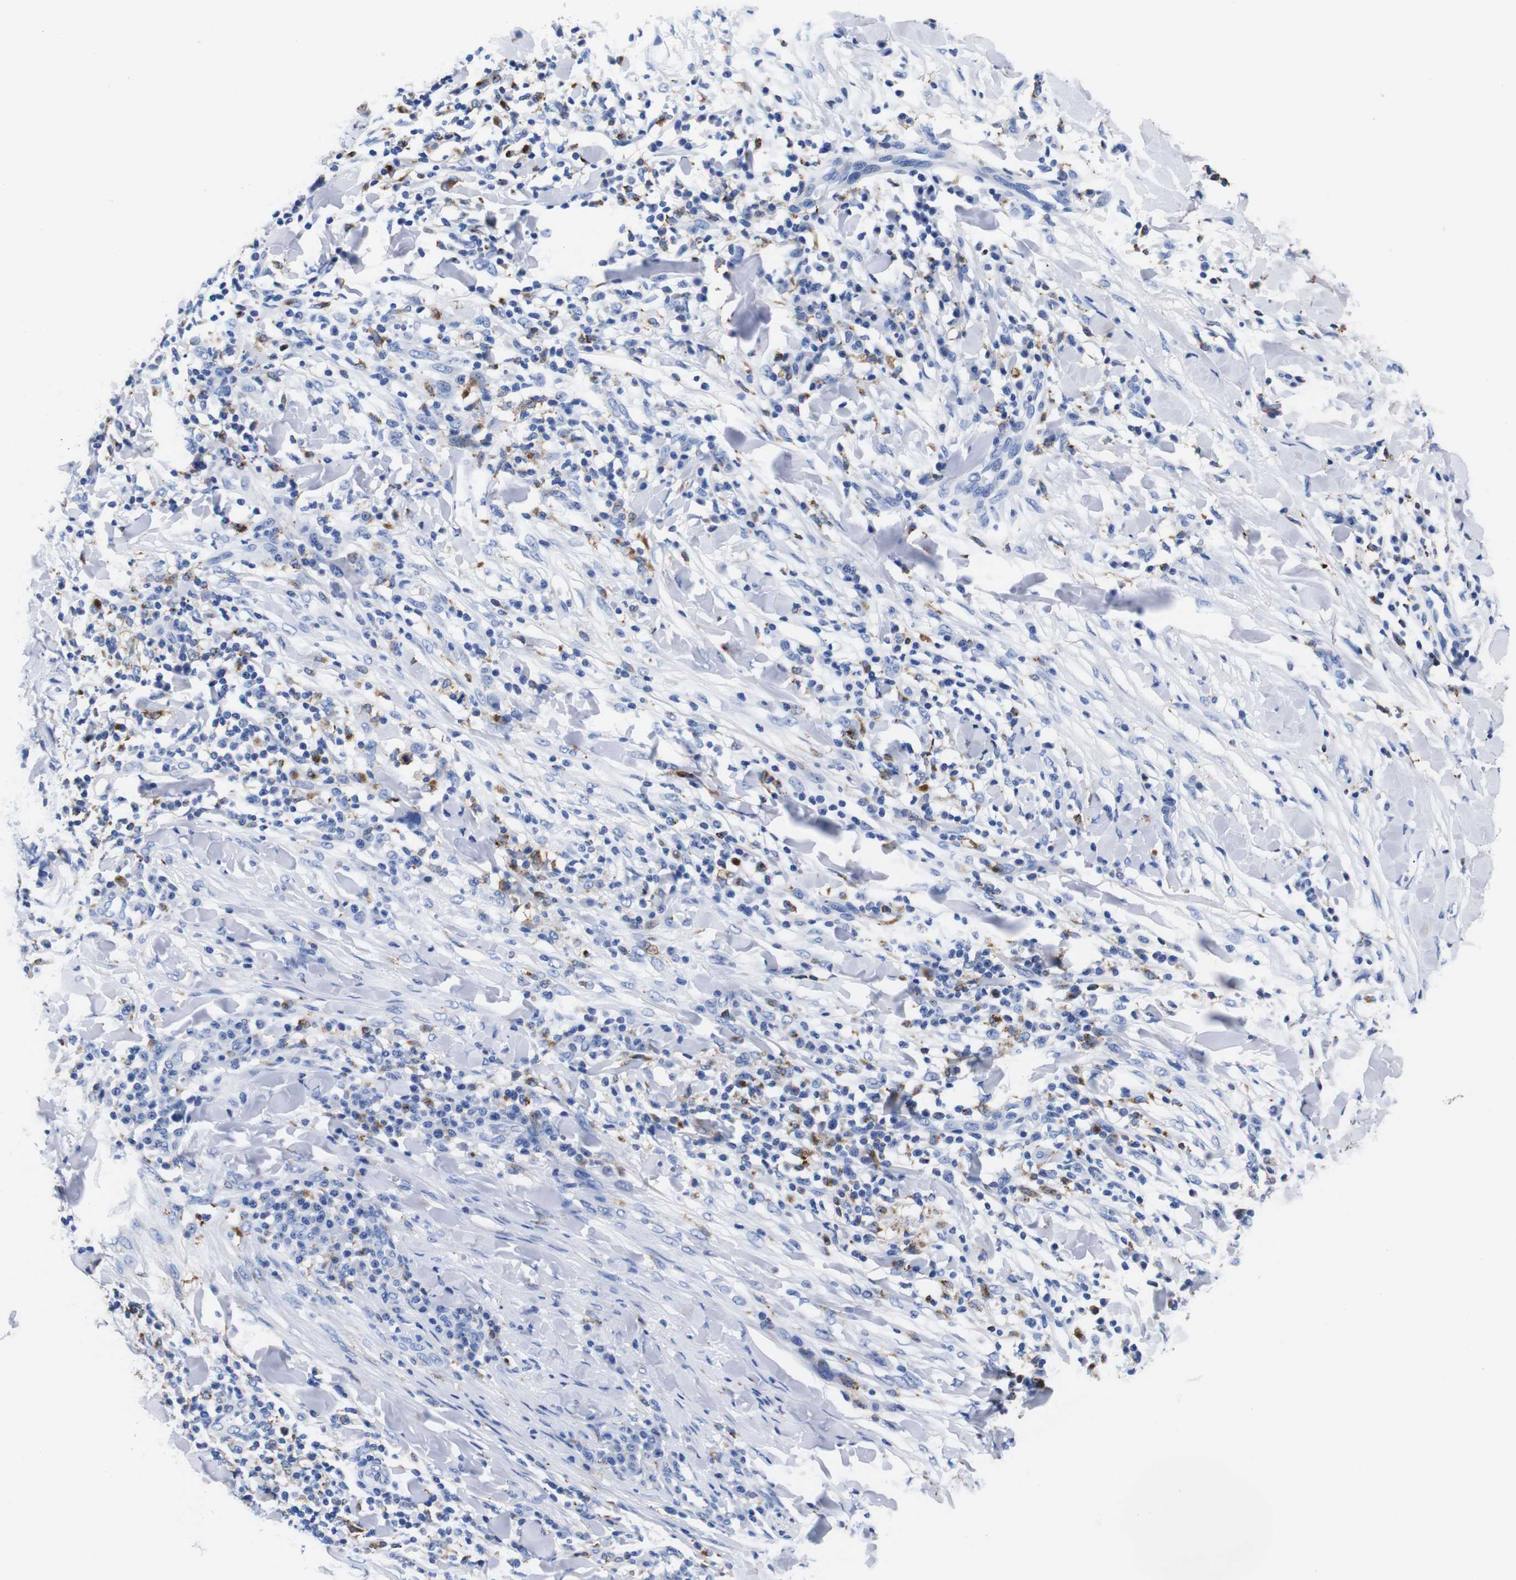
{"staining": {"intensity": "negative", "quantity": "none", "location": "none"}, "tissue": "skin cancer", "cell_type": "Tumor cells", "image_type": "cancer", "snomed": [{"axis": "morphology", "description": "Squamous cell carcinoma, NOS"}, {"axis": "topography", "description": "Skin"}], "caption": "Skin cancer (squamous cell carcinoma) stained for a protein using immunohistochemistry (IHC) exhibits no staining tumor cells.", "gene": "HLA-DMB", "patient": {"sex": "male", "age": 24}}